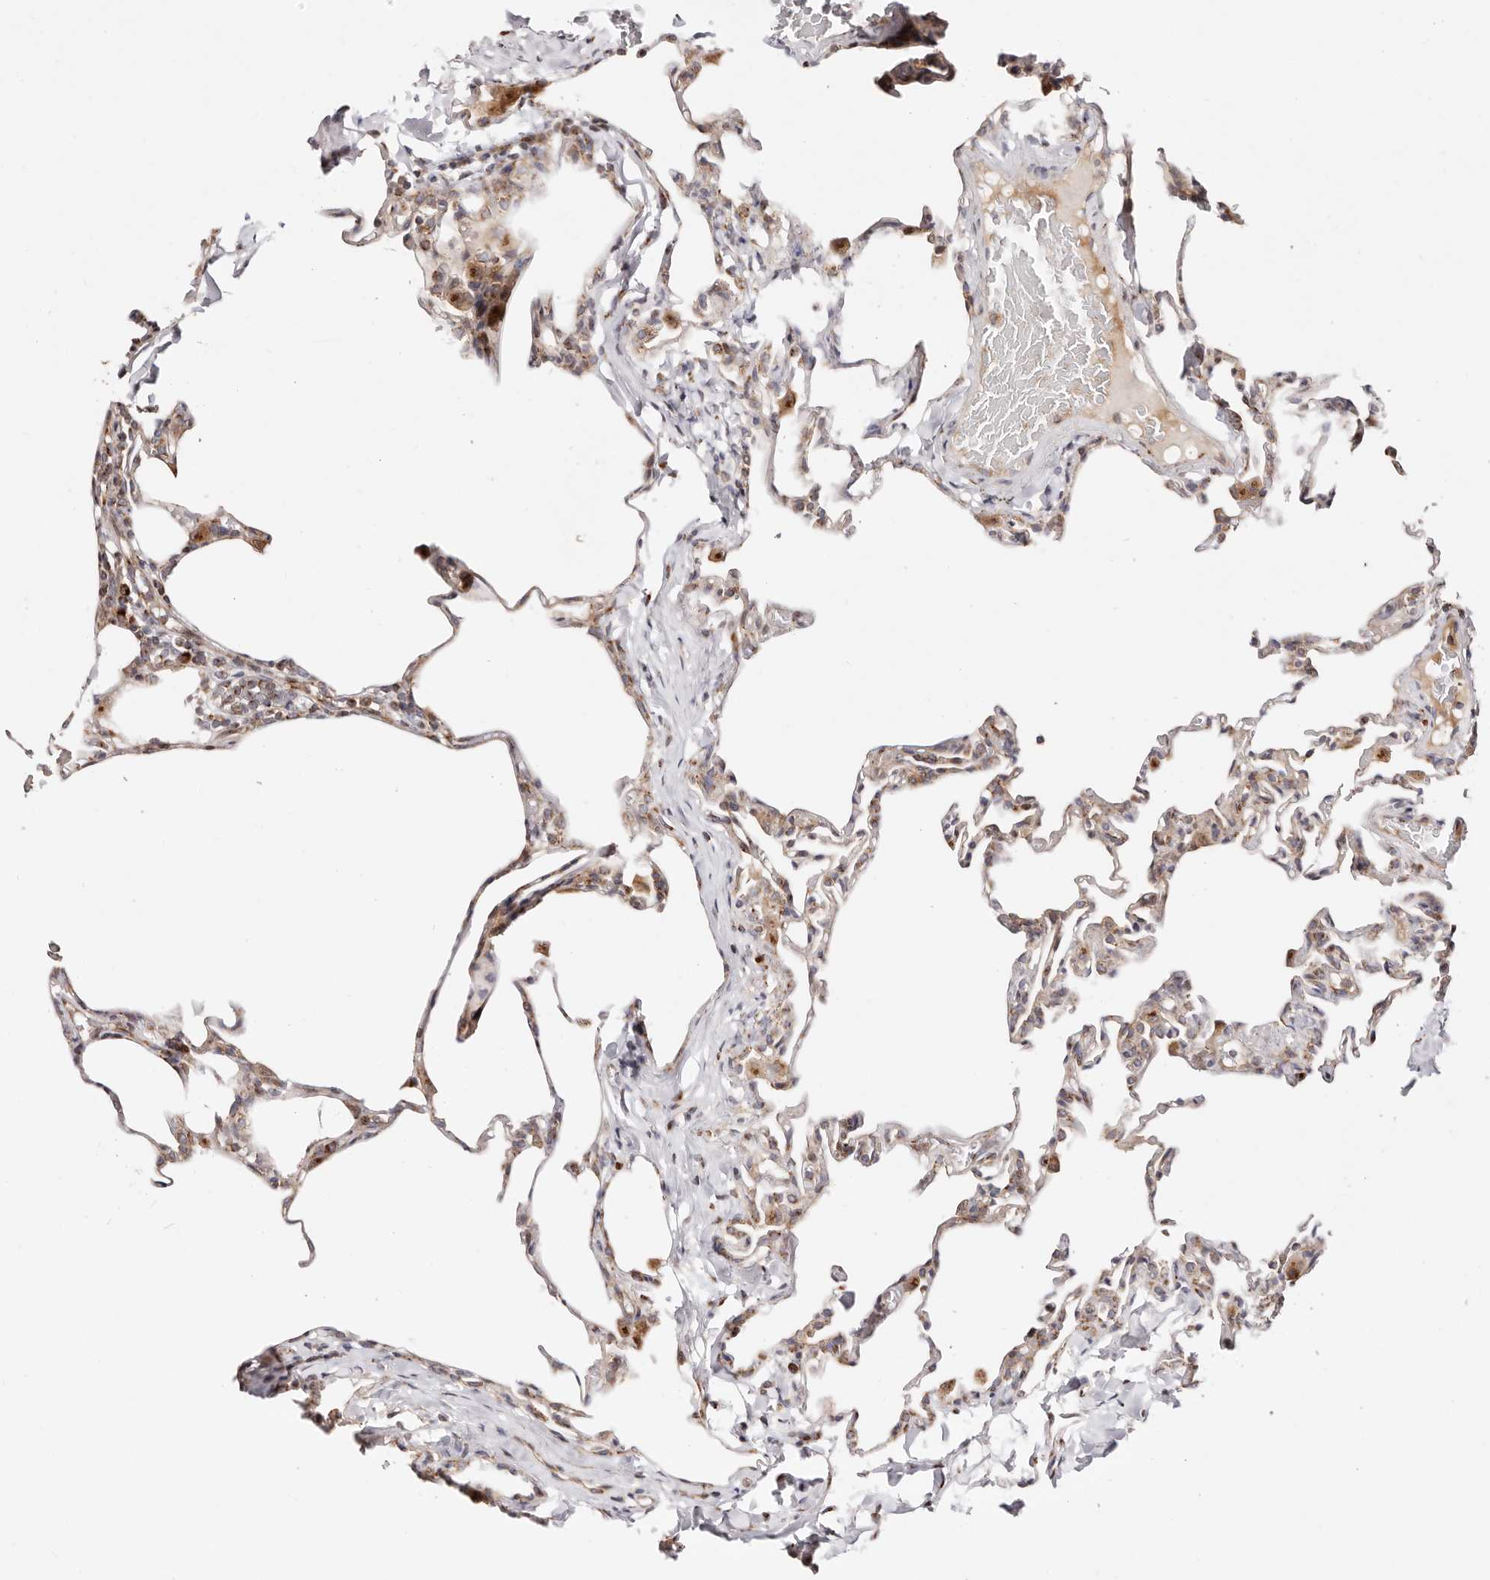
{"staining": {"intensity": "weak", "quantity": "25%-75%", "location": "cytoplasmic/membranous"}, "tissue": "lung", "cell_type": "Alveolar cells", "image_type": "normal", "snomed": [{"axis": "morphology", "description": "Normal tissue, NOS"}, {"axis": "topography", "description": "Lung"}], "caption": "Protein analysis of normal lung reveals weak cytoplasmic/membranous expression in about 25%-75% of alveolar cells. (brown staining indicates protein expression, while blue staining denotes nuclei).", "gene": "MAPK6", "patient": {"sex": "male", "age": 20}}